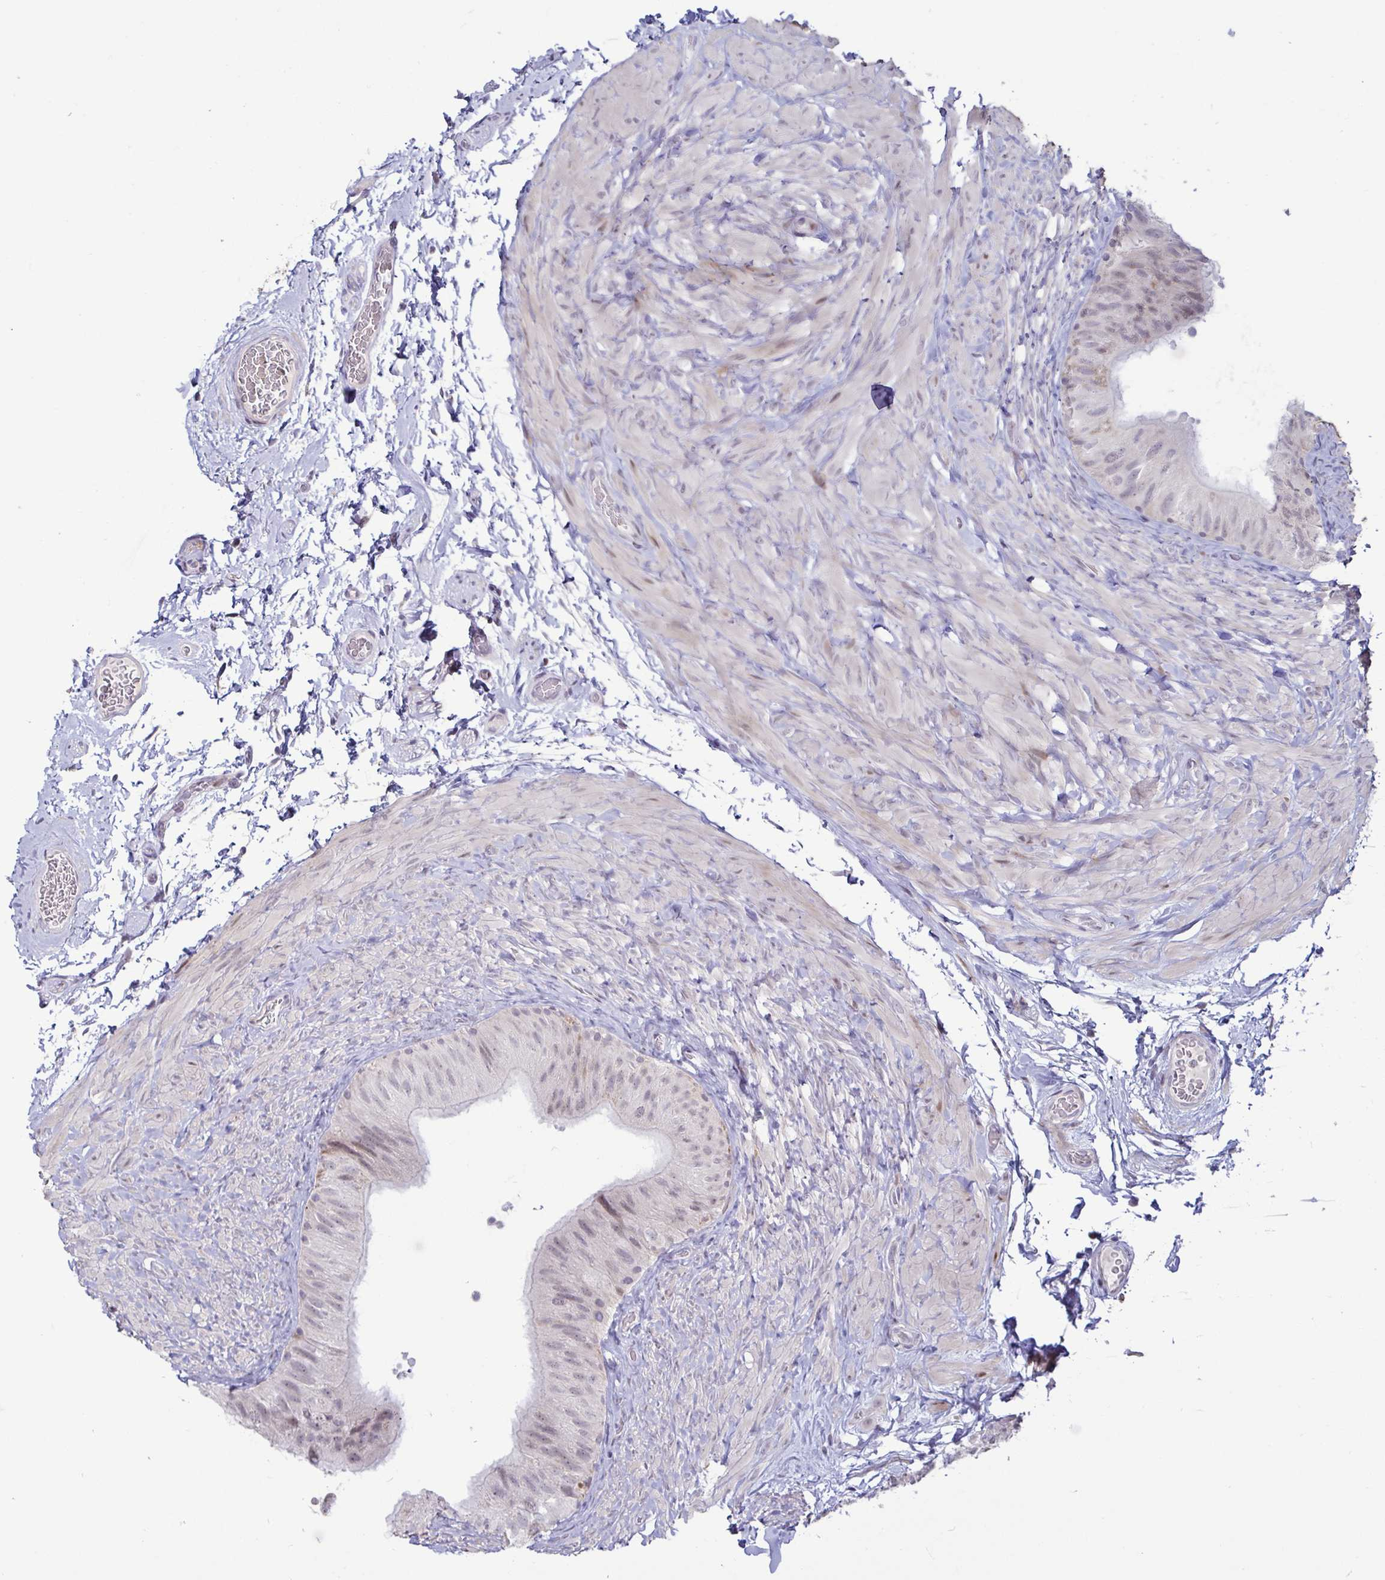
{"staining": {"intensity": "weak", "quantity": "25%-75%", "location": "nuclear"}, "tissue": "epididymis", "cell_type": "Glandular cells", "image_type": "normal", "snomed": [{"axis": "morphology", "description": "Normal tissue, NOS"}, {"axis": "topography", "description": "Epididymis, spermatic cord, NOS"}, {"axis": "topography", "description": "Epididymis"}], "caption": "A high-resolution micrograph shows immunohistochemistry (IHC) staining of benign epididymis, which shows weak nuclear staining in about 25%-75% of glandular cells.", "gene": "DZIP1", "patient": {"sex": "male", "age": 31}}